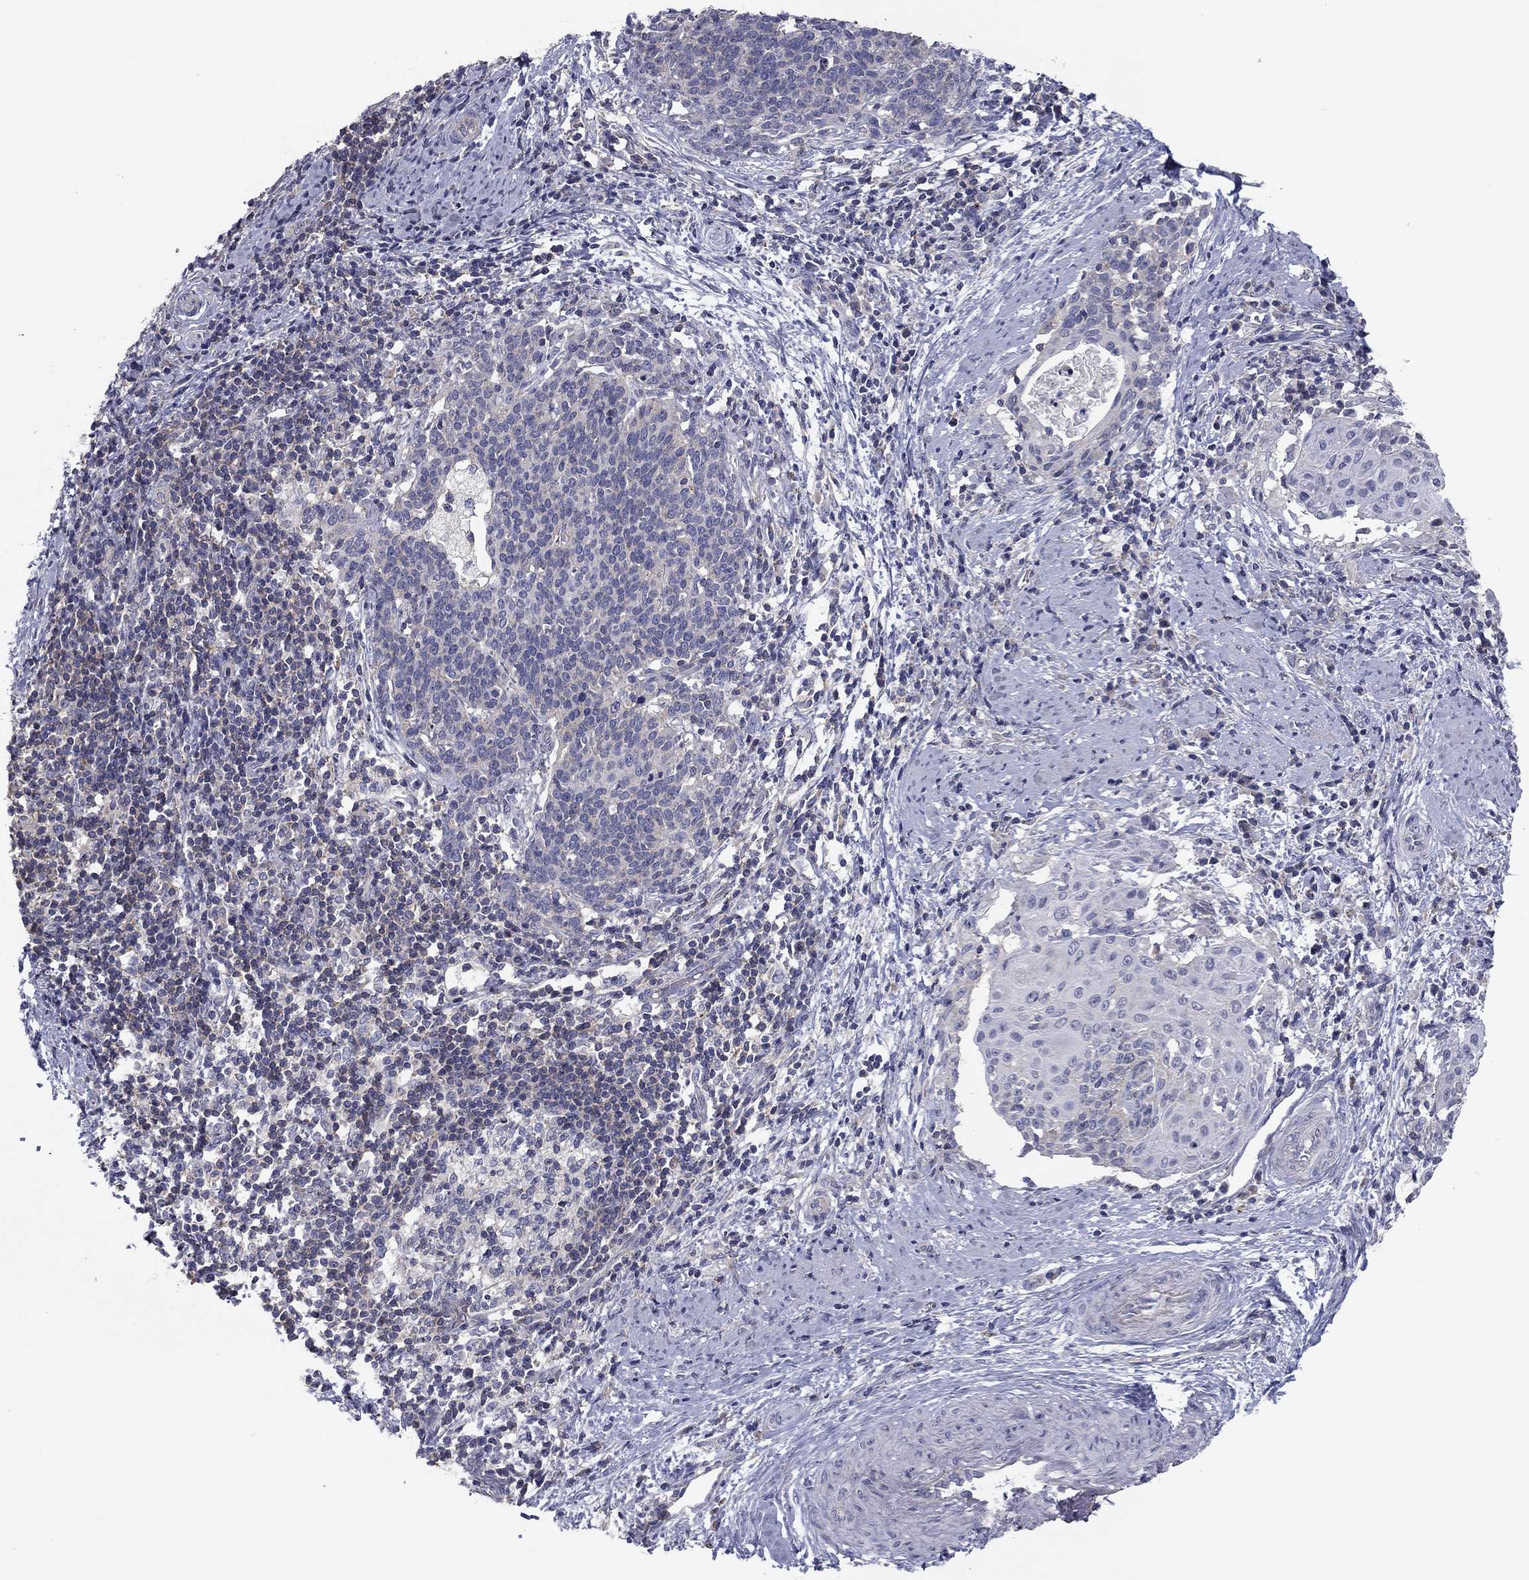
{"staining": {"intensity": "negative", "quantity": "none", "location": "none"}, "tissue": "cervical cancer", "cell_type": "Tumor cells", "image_type": "cancer", "snomed": [{"axis": "morphology", "description": "Squamous cell carcinoma, NOS"}, {"axis": "topography", "description": "Cervix"}], "caption": "Protein analysis of squamous cell carcinoma (cervical) shows no significant staining in tumor cells.", "gene": "SEPTIN3", "patient": {"sex": "female", "age": 39}}